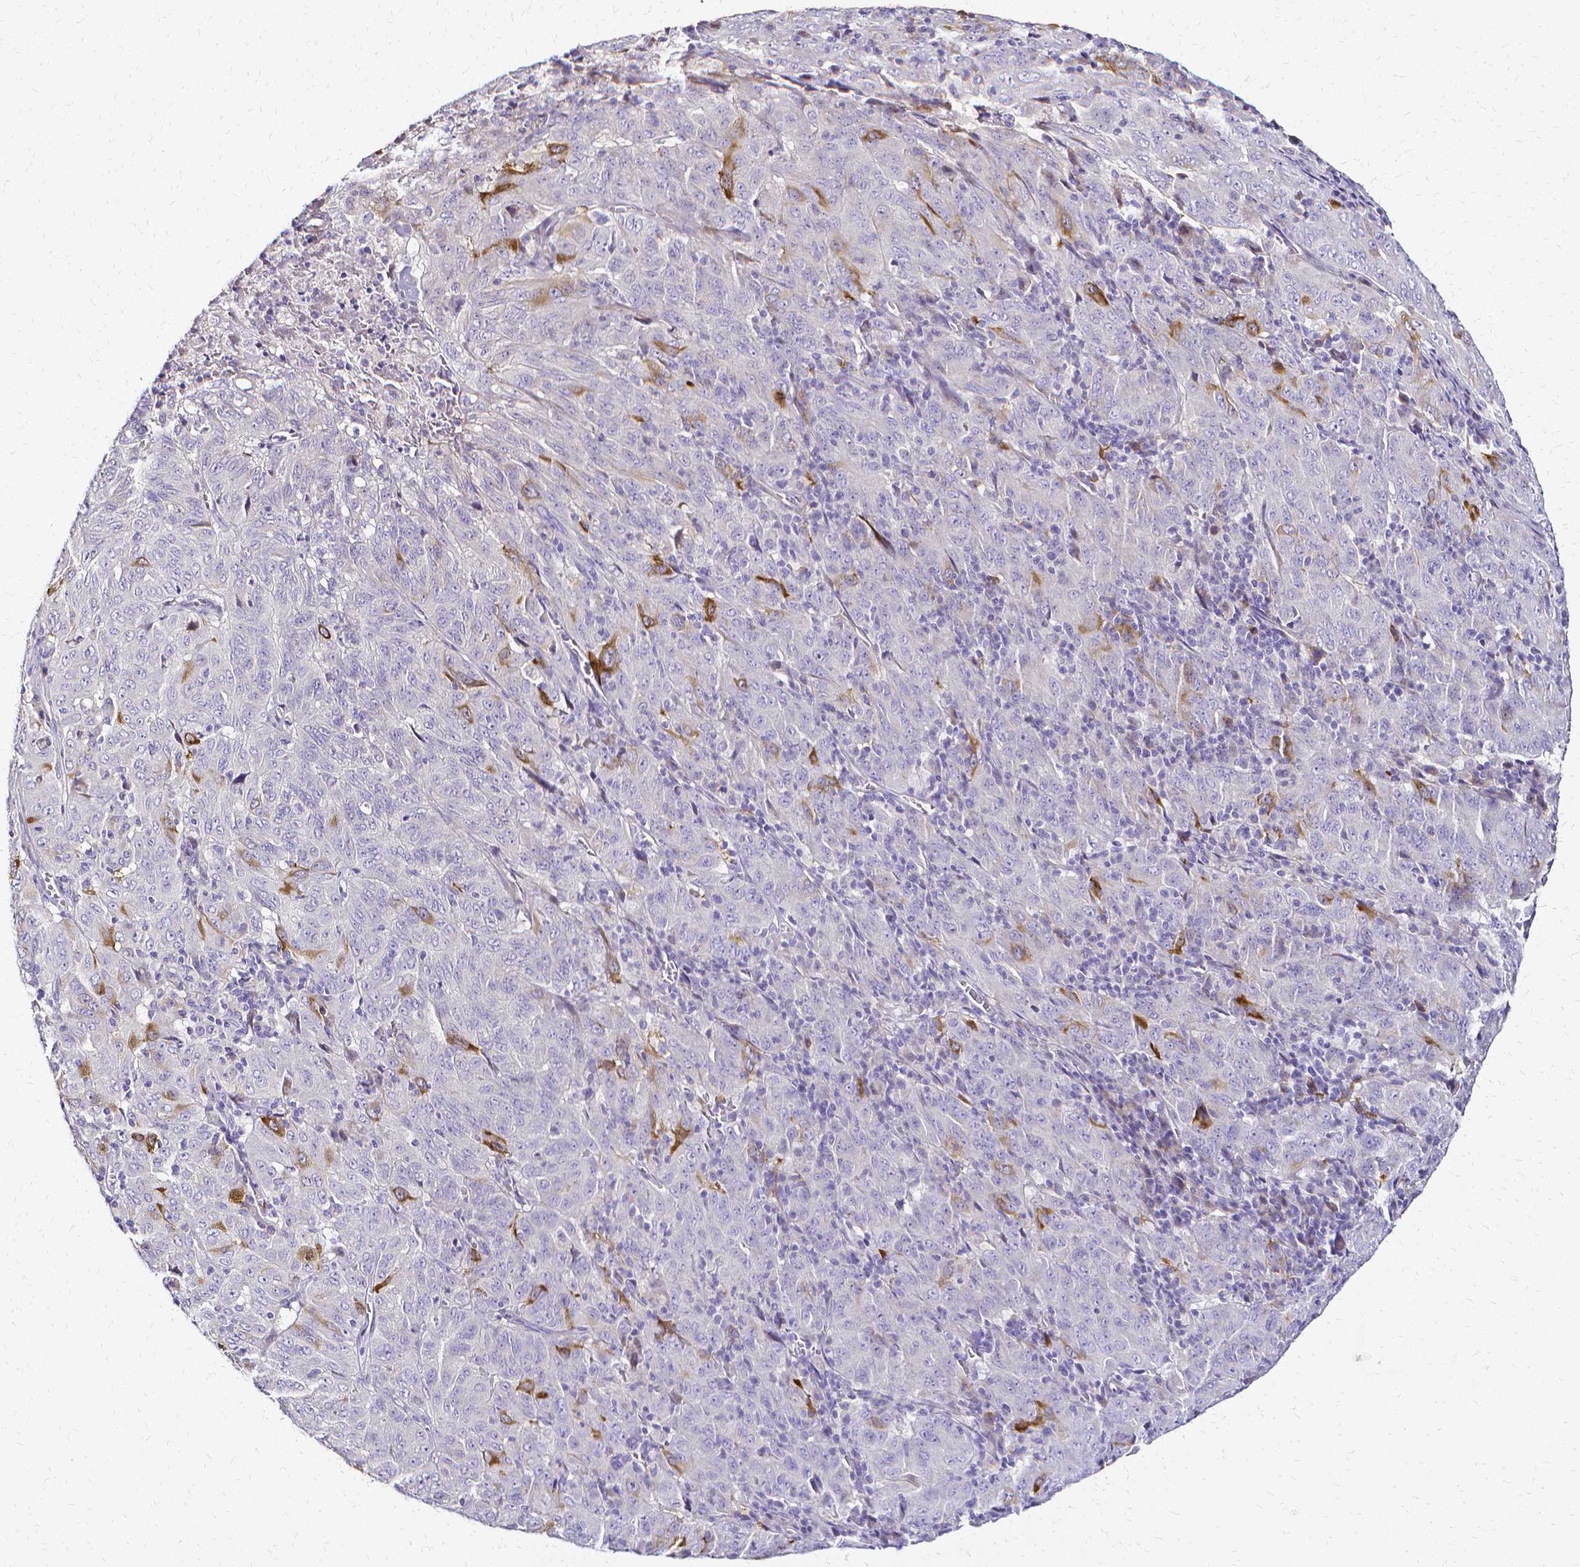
{"staining": {"intensity": "moderate", "quantity": "<25%", "location": "cytoplasmic/membranous"}, "tissue": "pancreatic cancer", "cell_type": "Tumor cells", "image_type": "cancer", "snomed": [{"axis": "morphology", "description": "Adenocarcinoma, NOS"}, {"axis": "topography", "description": "Pancreas"}], "caption": "This image exhibits immunohistochemistry staining of adenocarcinoma (pancreatic), with low moderate cytoplasmic/membranous positivity in approximately <25% of tumor cells.", "gene": "CCNB1", "patient": {"sex": "male", "age": 63}}